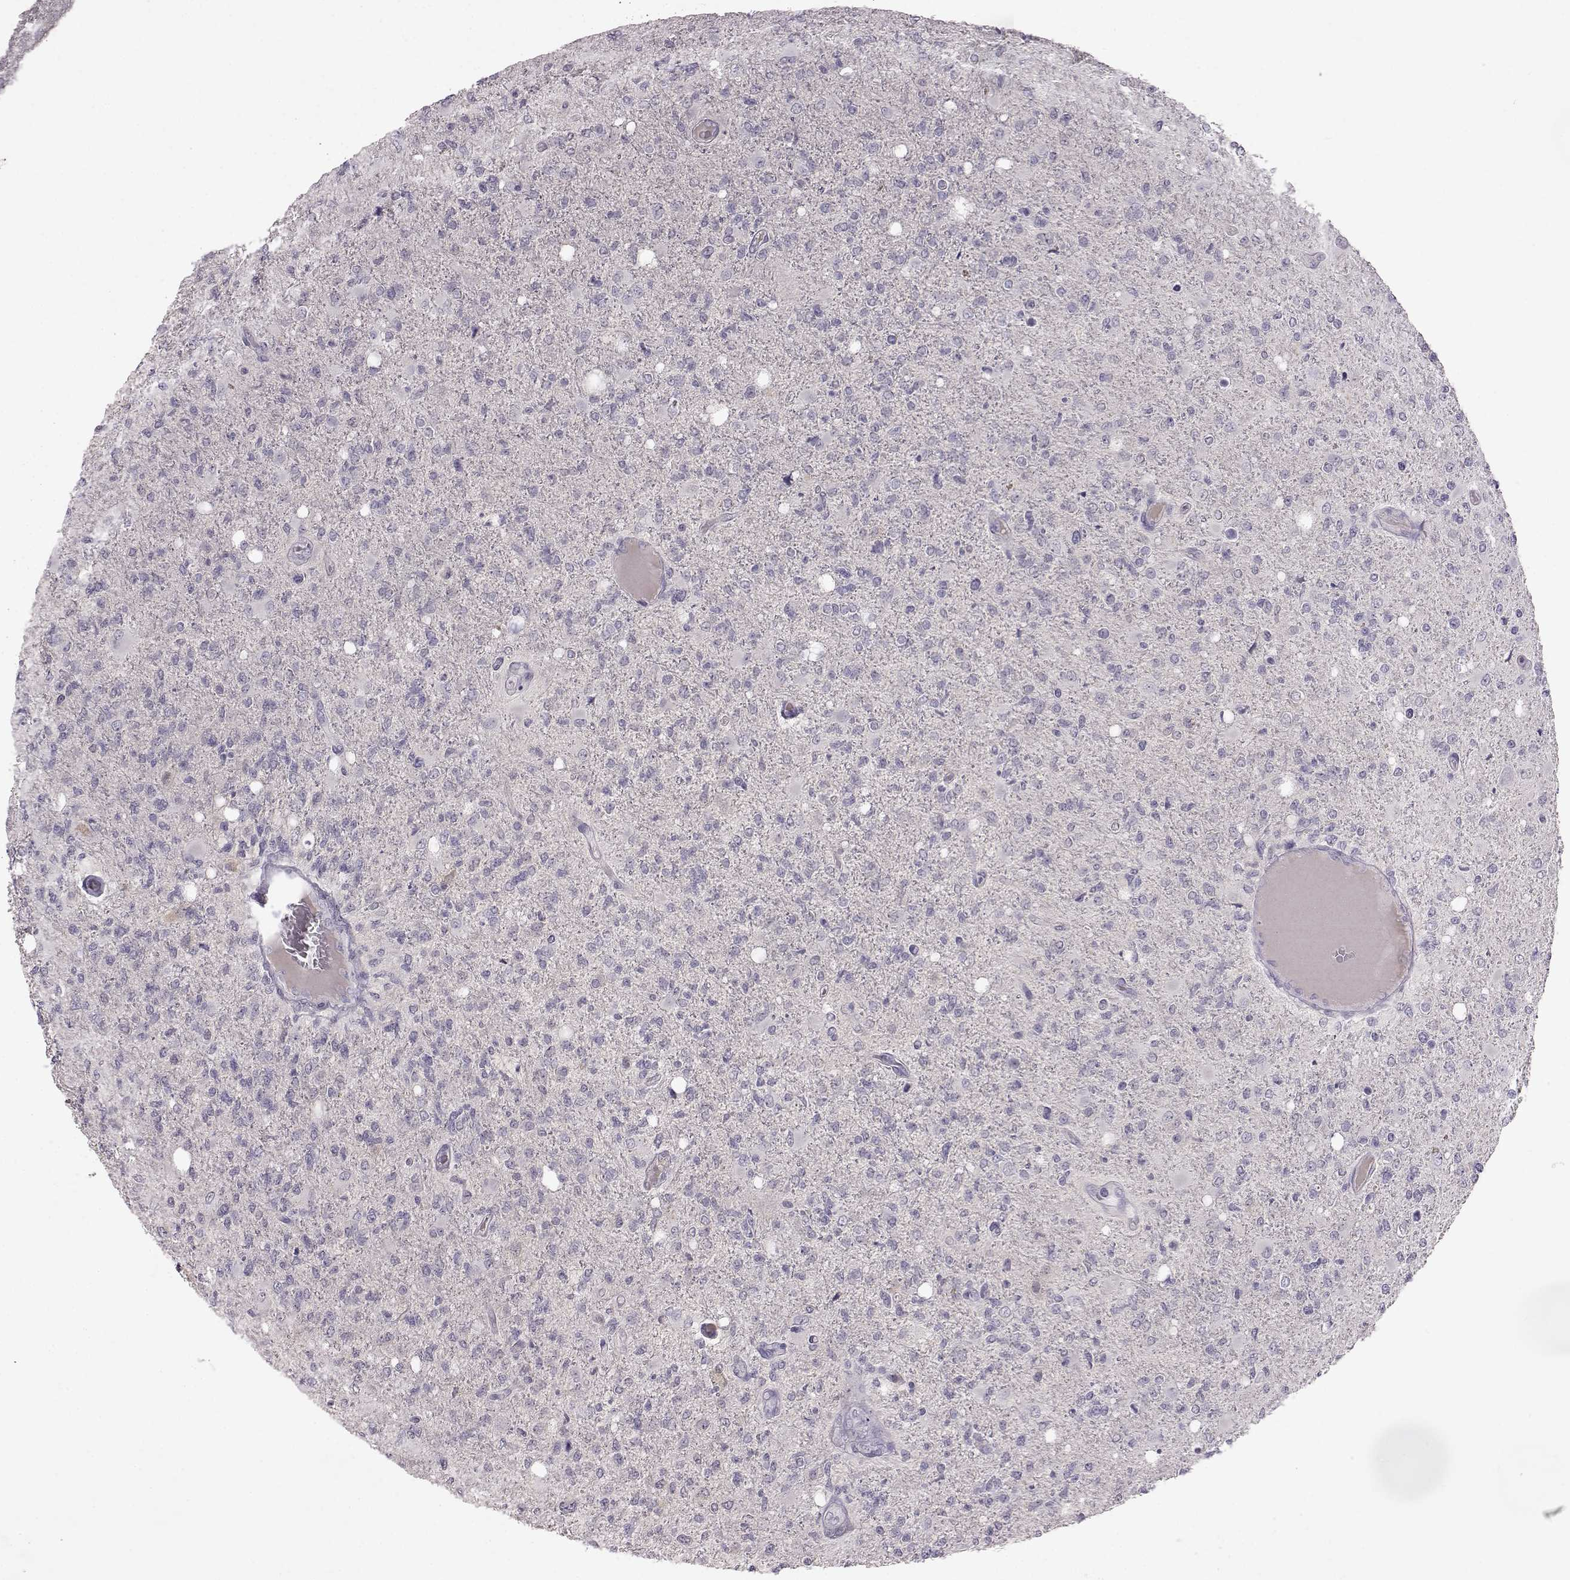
{"staining": {"intensity": "negative", "quantity": "none", "location": "none"}, "tissue": "glioma", "cell_type": "Tumor cells", "image_type": "cancer", "snomed": [{"axis": "morphology", "description": "Glioma, malignant, High grade"}, {"axis": "topography", "description": "Cerebral cortex"}], "caption": "IHC of malignant high-grade glioma displays no expression in tumor cells. (Stains: DAB immunohistochemistry (IHC) with hematoxylin counter stain, Microscopy: brightfield microscopy at high magnification).", "gene": "SPAG17", "patient": {"sex": "male", "age": 70}}